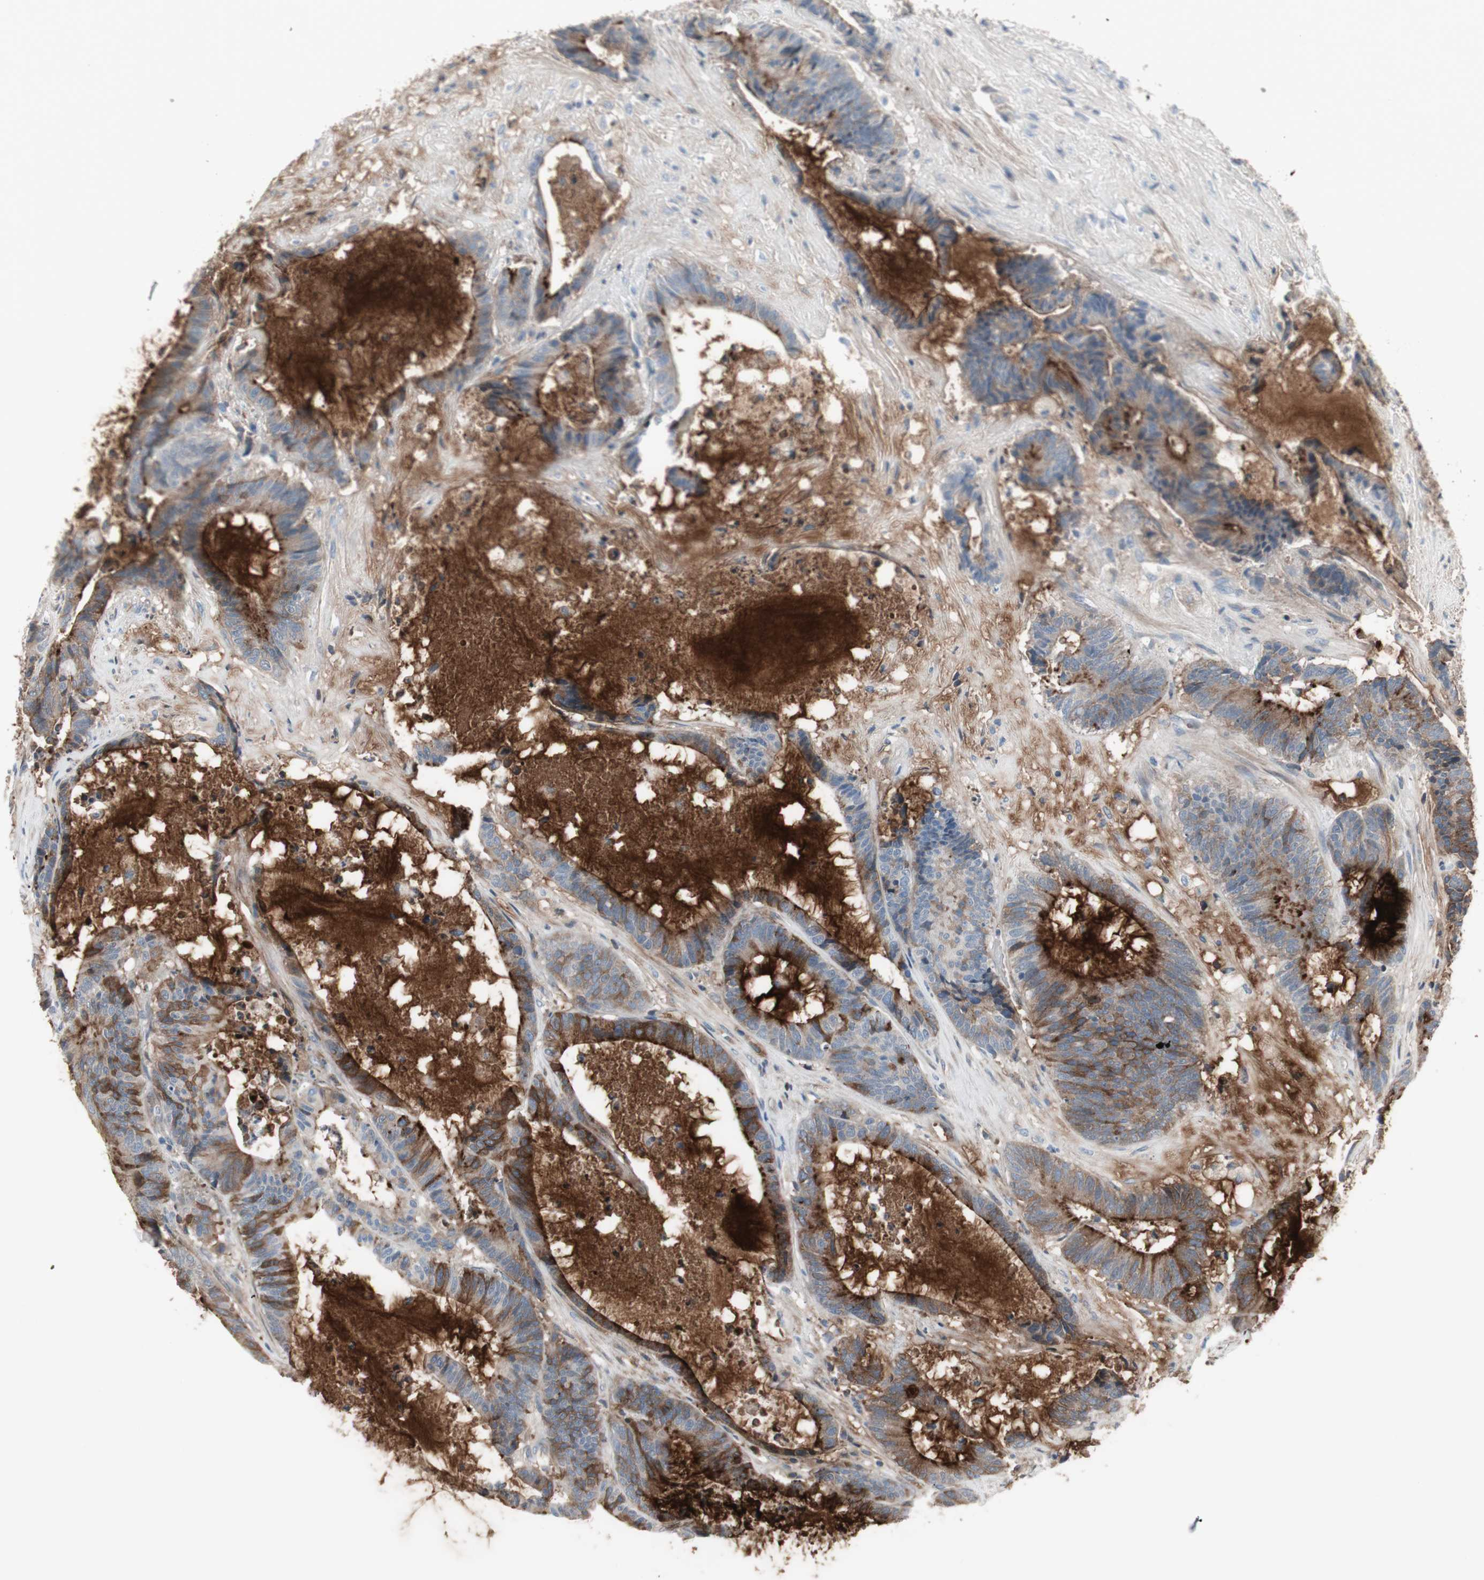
{"staining": {"intensity": "strong", "quantity": "<25%", "location": "cytoplasmic/membranous"}, "tissue": "colorectal cancer", "cell_type": "Tumor cells", "image_type": "cancer", "snomed": [{"axis": "morphology", "description": "Adenocarcinoma, NOS"}, {"axis": "topography", "description": "Colon"}], "caption": "Immunohistochemistry (IHC) of human colorectal adenocarcinoma exhibits medium levels of strong cytoplasmic/membranous positivity in about <25% of tumor cells.", "gene": "PIGR", "patient": {"sex": "female", "age": 84}}